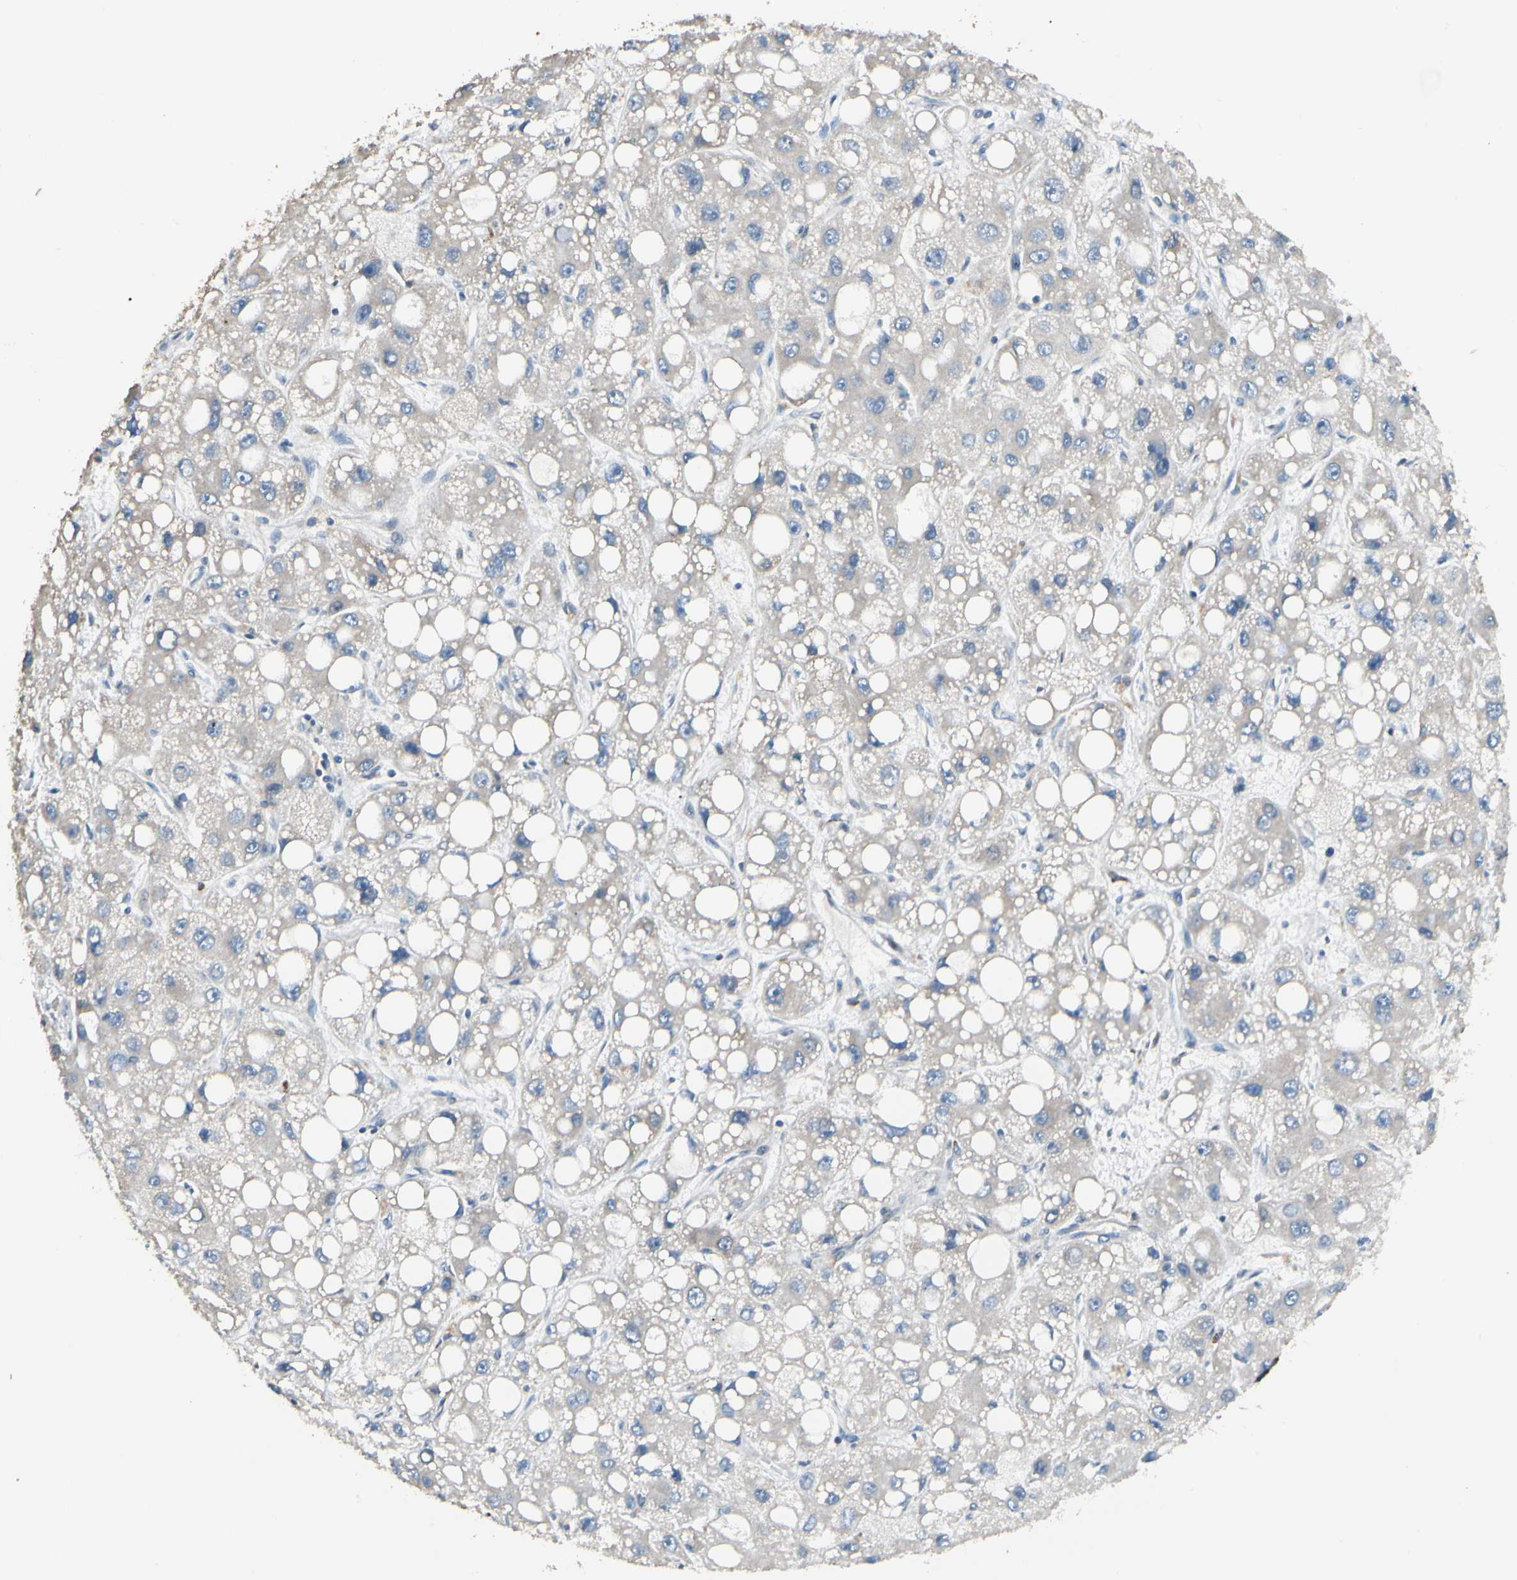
{"staining": {"intensity": "weak", "quantity": ">75%", "location": "cytoplasmic/membranous"}, "tissue": "liver cancer", "cell_type": "Tumor cells", "image_type": "cancer", "snomed": [{"axis": "morphology", "description": "Carcinoma, Hepatocellular, NOS"}, {"axis": "topography", "description": "Liver"}], "caption": "Brown immunohistochemical staining in liver cancer (hepatocellular carcinoma) exhibits weak cytoplasmic/membranous staining in about >75% of tumor cells. (DAB IHC with brightfield microscopy, high magnification).", "gene": "MRPL9", "patient": {"sex": "male", "age": 55}}